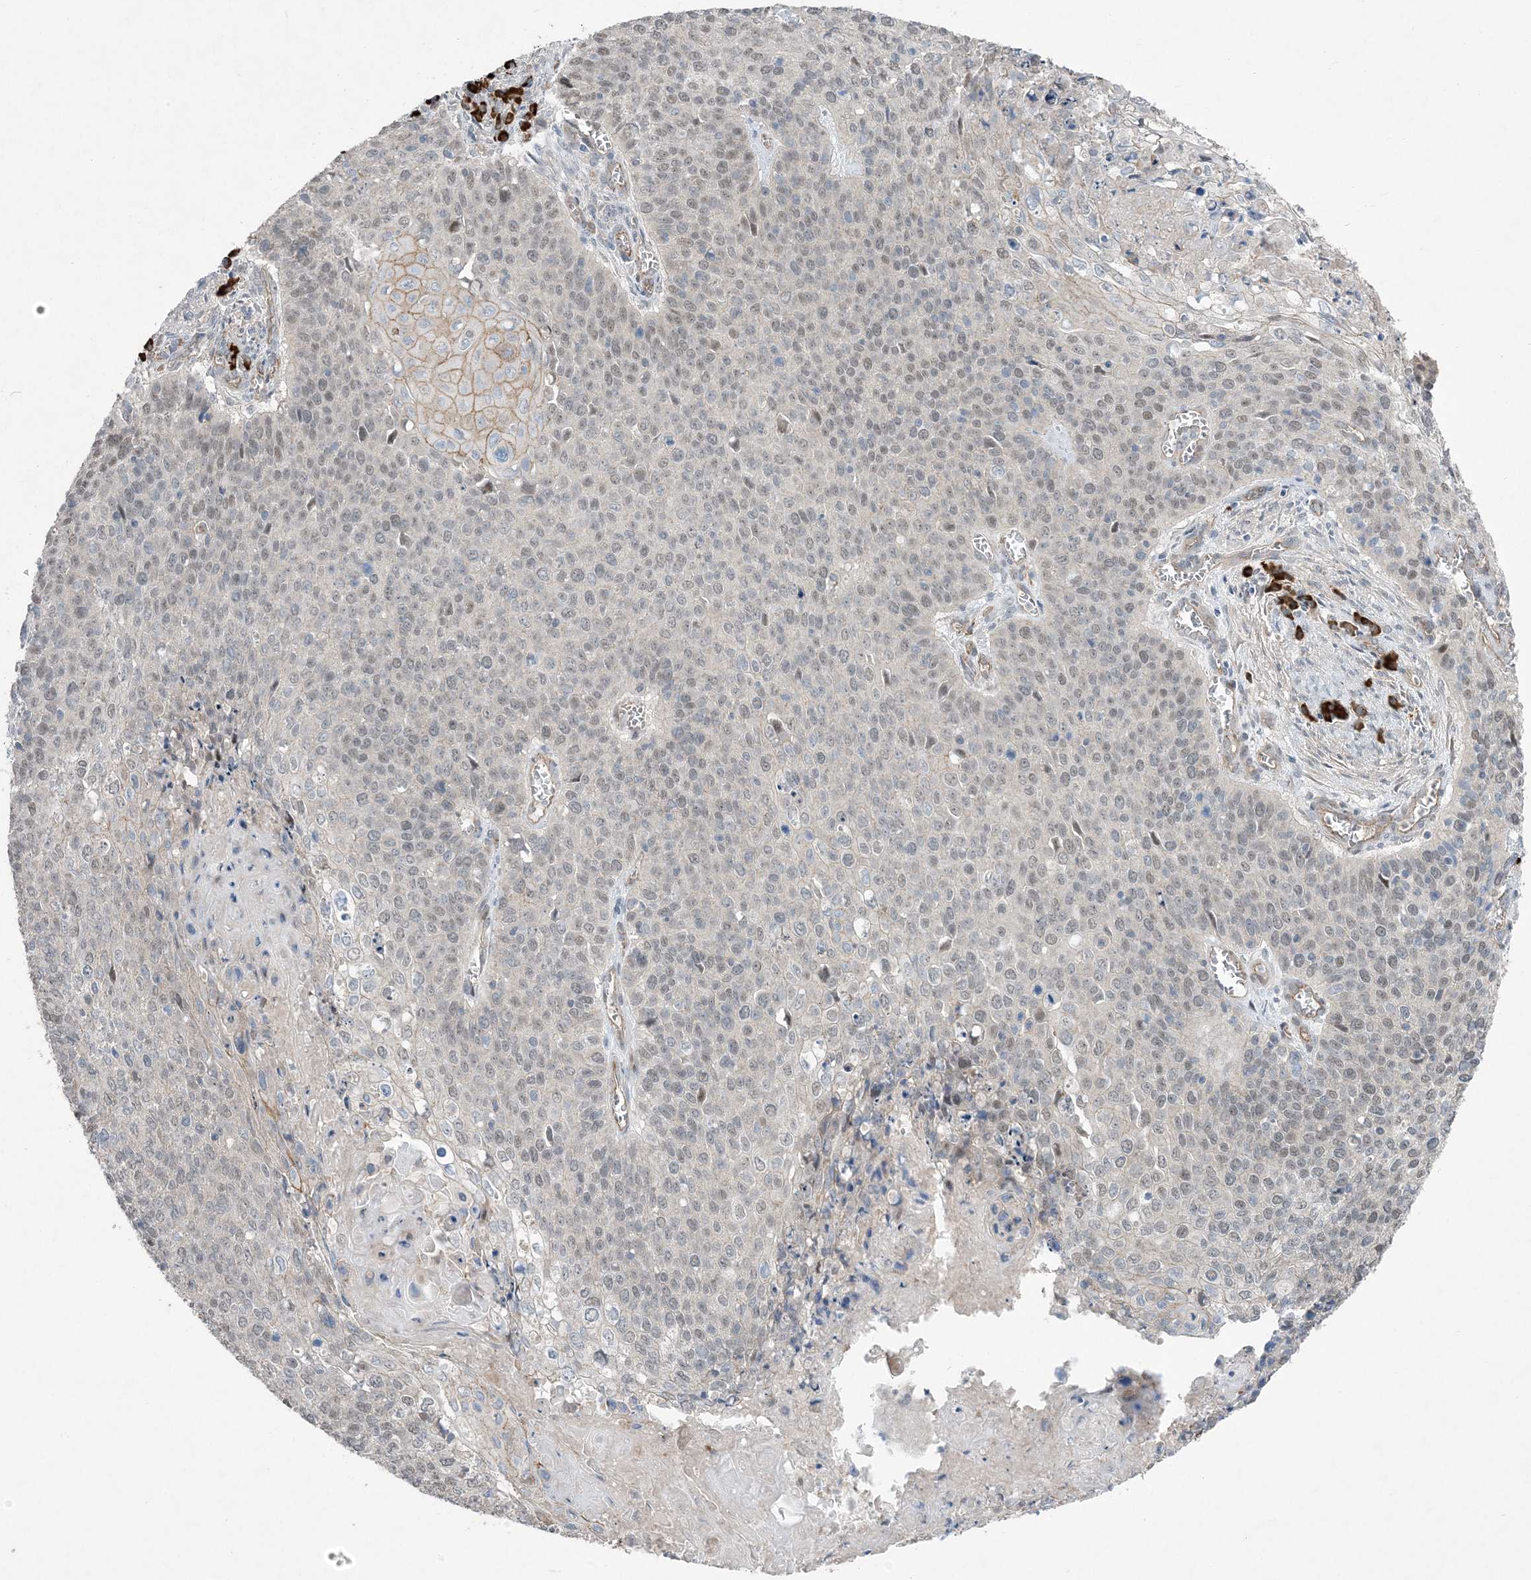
{"staining": {"intensity": "weak", "quantity": "25%-75%", "location": "cytoplasmic/membranous,nuclear"}, "tissue": "cervical cancer", "cell_type": "Tumor cells", "image_type": "cancer", "snomed": [{"axis": "morphology", "description": "Squamous cell carcinoma, NOS"}, {"axis": "topography", "description": "Cervix"}], "caption": "Cervical cancer (squamous cell carcinoma) stained with DAB (3,3'-diaminobenzidine) immunohistochemistry exhibits low levels of weak cytoplasmic/membranous and nuclear staining in about 25%-75% of tumor cells. The staining is performed using DAB (3,3'-diaminobenzidine) brown chromogen to label protein expression. The nuclei are counter-stained blue using hematoxylin.", "gene": "AOC1", "patient": {"sex": "female", "age": 39}}